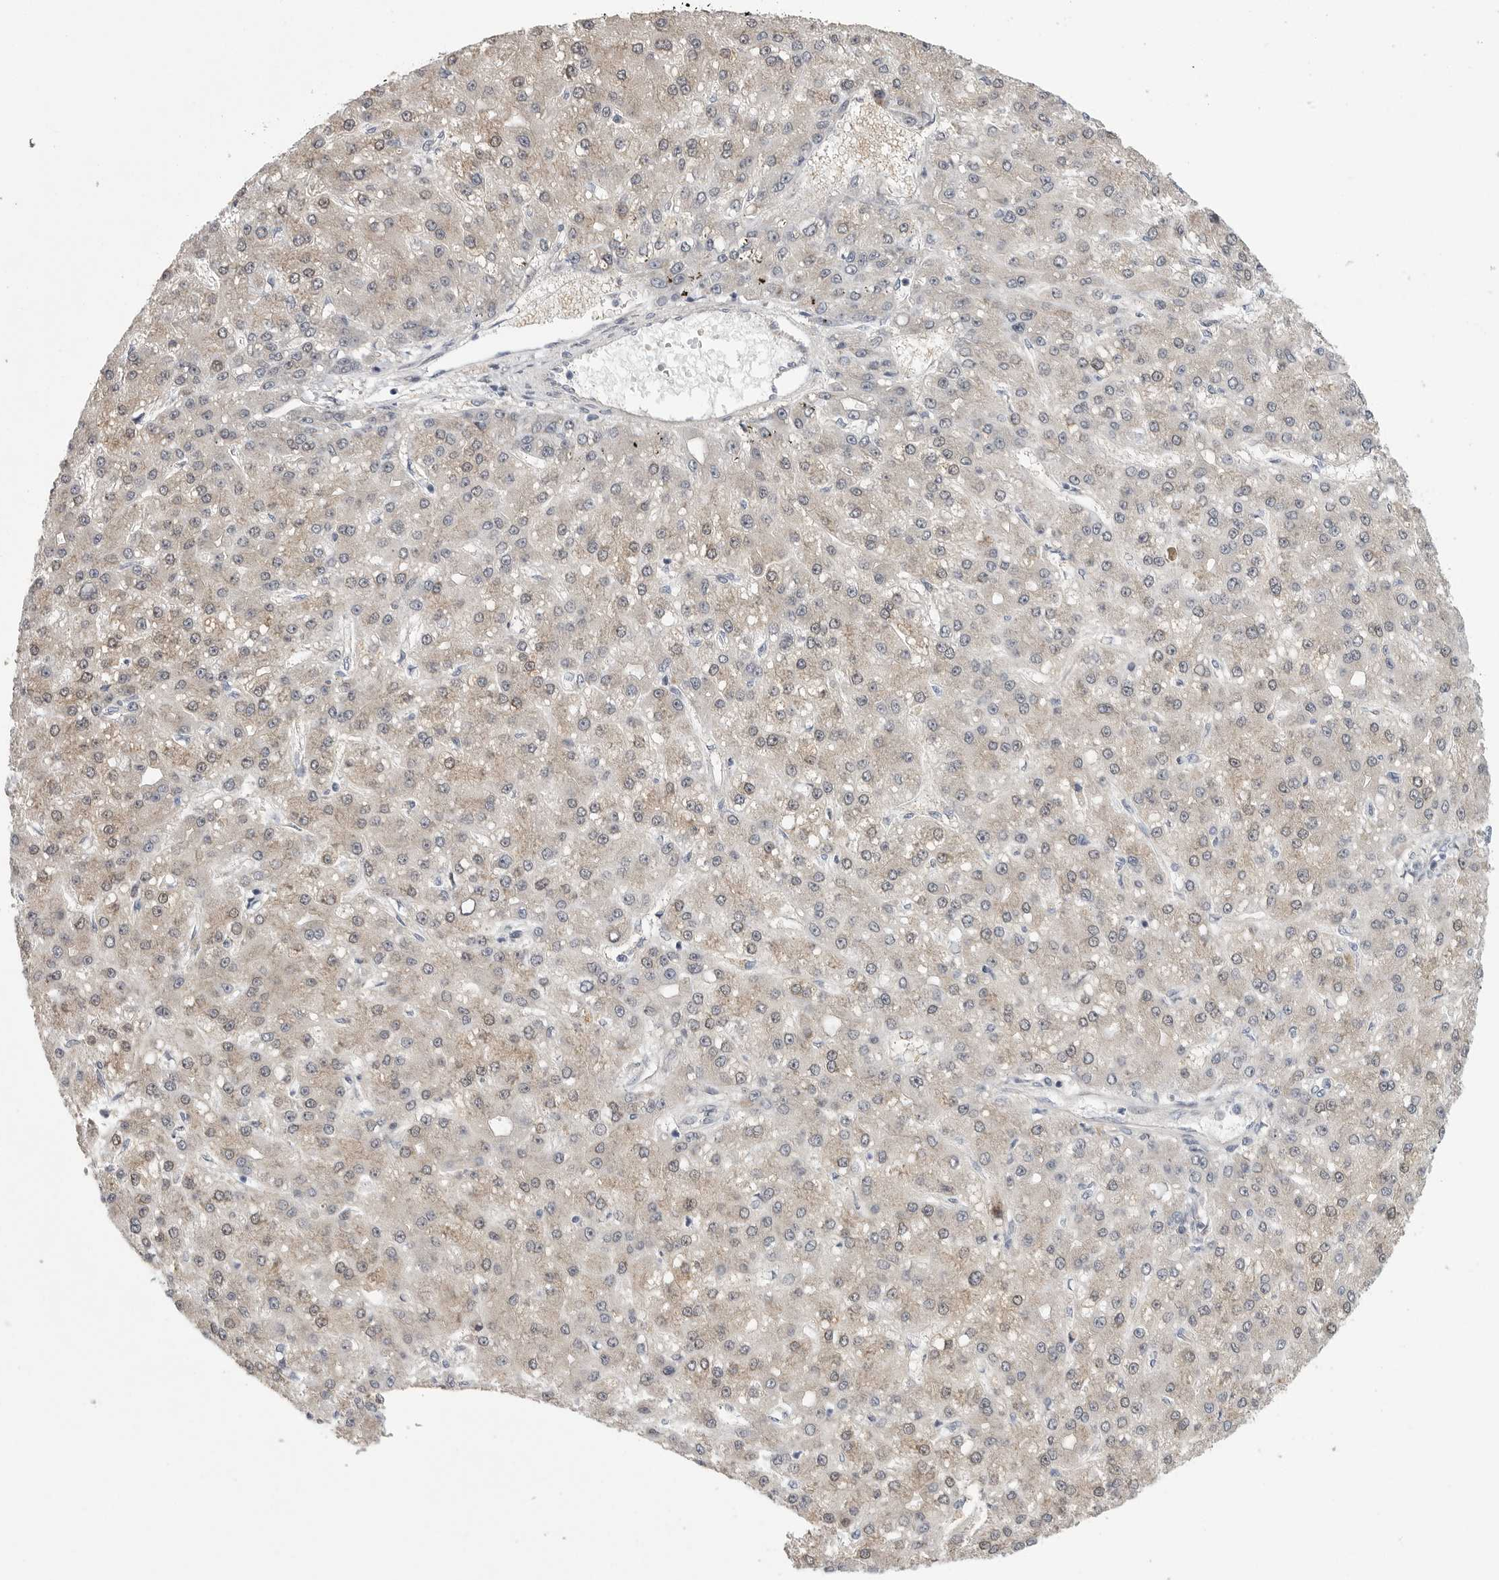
{"staining": {"intensity": "weak", "quantity": "<25%", "location": "cytoplasmic/membranous,nuclear"}, "tissue": "liver cancer", "cell_type": "Tumor cells", "image_type": "cancer", "snomed": [{"axis": "morphology", "description": "Carcinoma, Hepatocellular, NOS"}, {"axis": "topography", "description": "Liver"}], "caption": "Immunohistochemistry micrograph of neoplastic tissue: liver cancer stained with DAB (3,3'-diaminobenzidine) shows no significant protein positivity in tumor cells. The staining is performed using DAB (3,3'-diaminobenzidine) brown chromogen with nuclei counter-stained in using hematoxylin.", "gene": "FBXO43", "patient": {"sex": "male", "age": 67}}